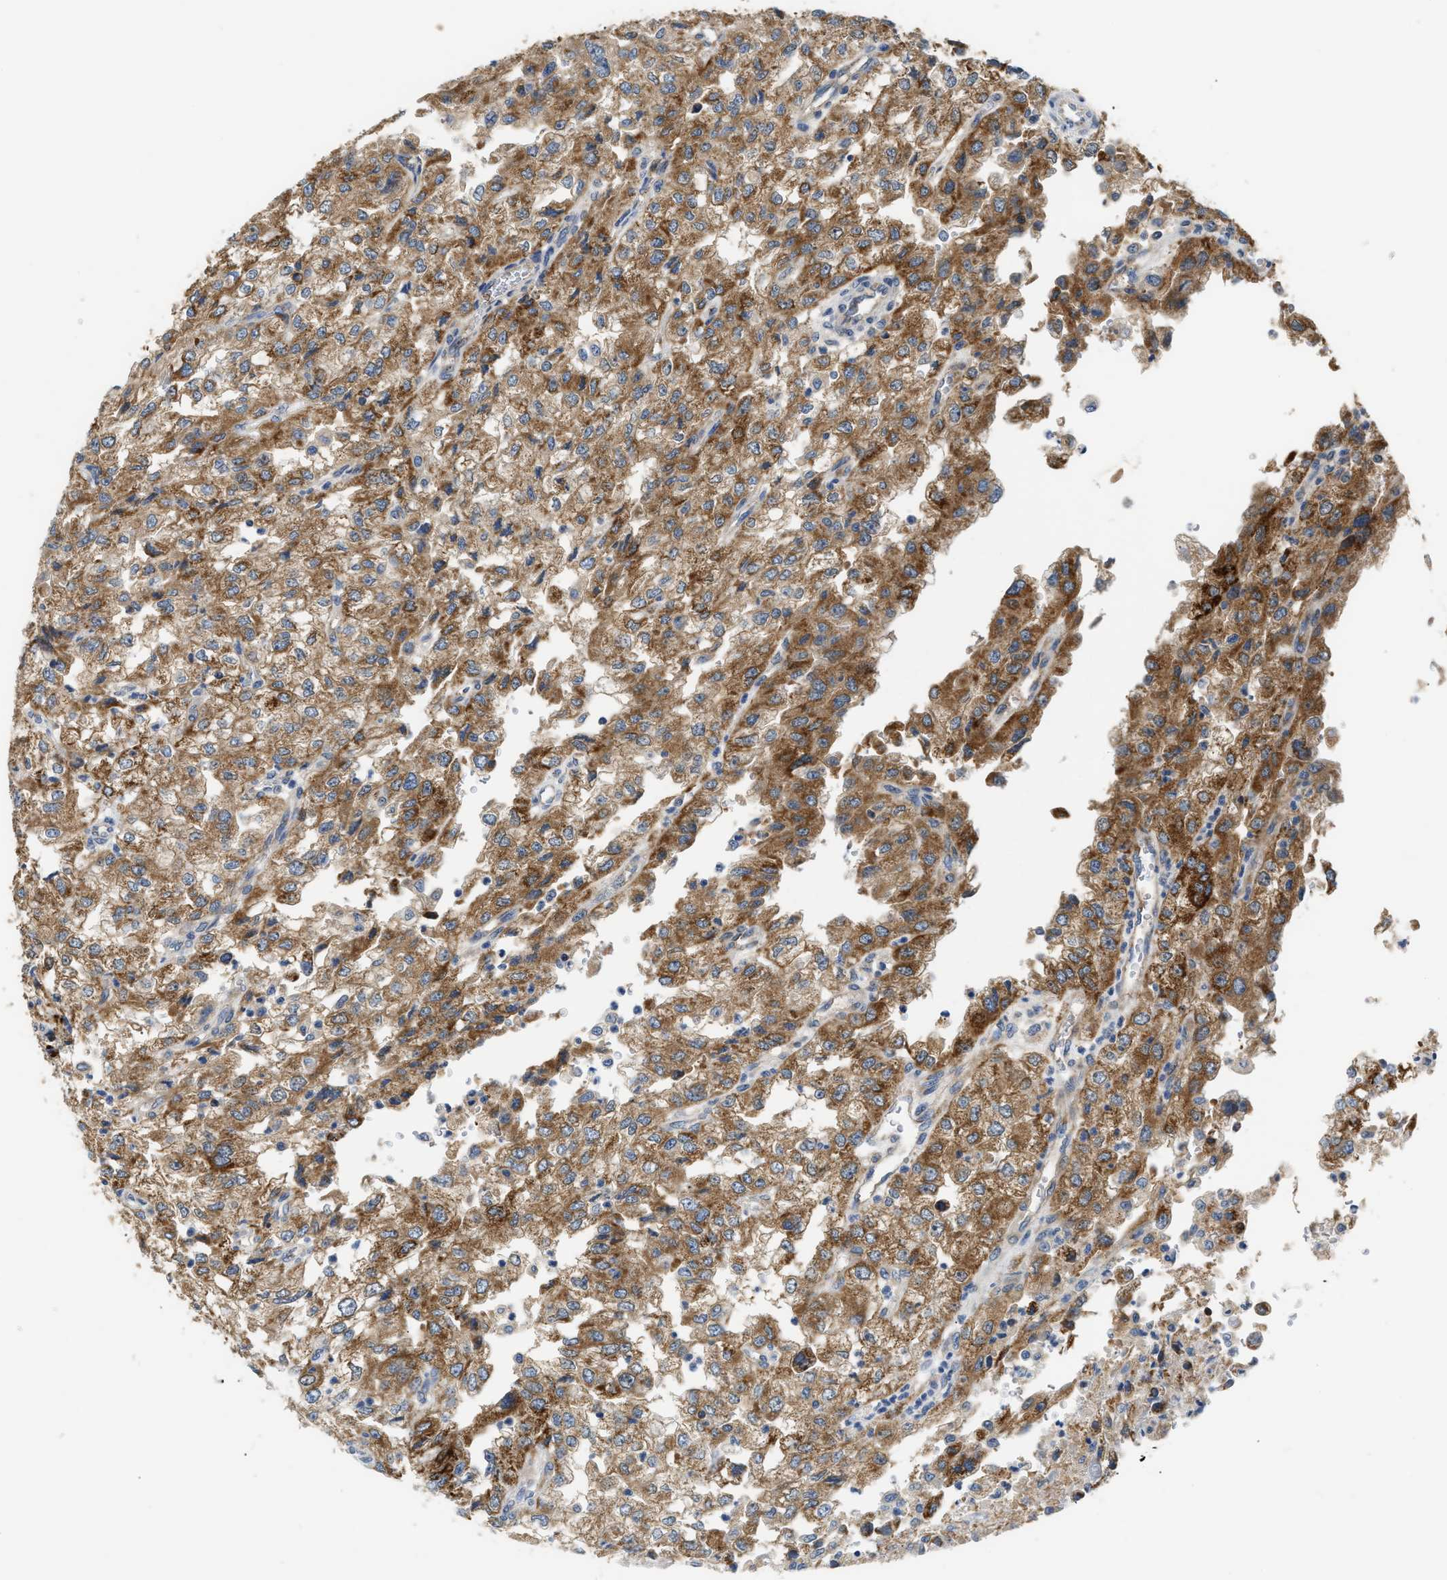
{"staining": {"intensity": "moderate", "quantity": ">75%", "location": "cytoplasmic/membranous"}, "tissue": "renal cancer", "cell_type": "Tumor cells", "image_type": "cancer", "snomed": [{"axis": "morphology", "description": "Adenocarcinoma, NOS"}, {"axis": "topography", "description": "Kidney"}], "caption": "Protein expression analysis of adenocarcinoma (renal) reveals moderate cytoplasmic/membranous expression in about >75% of tumor cells. The staining was performed using DAB (3,3'-diaminobenzidine), with brown indicating positive protein expression. Nuclei are stained blue with hematoxylin.", "gene": "CCM2", "patient": {"sex": "female", "age": 54}}